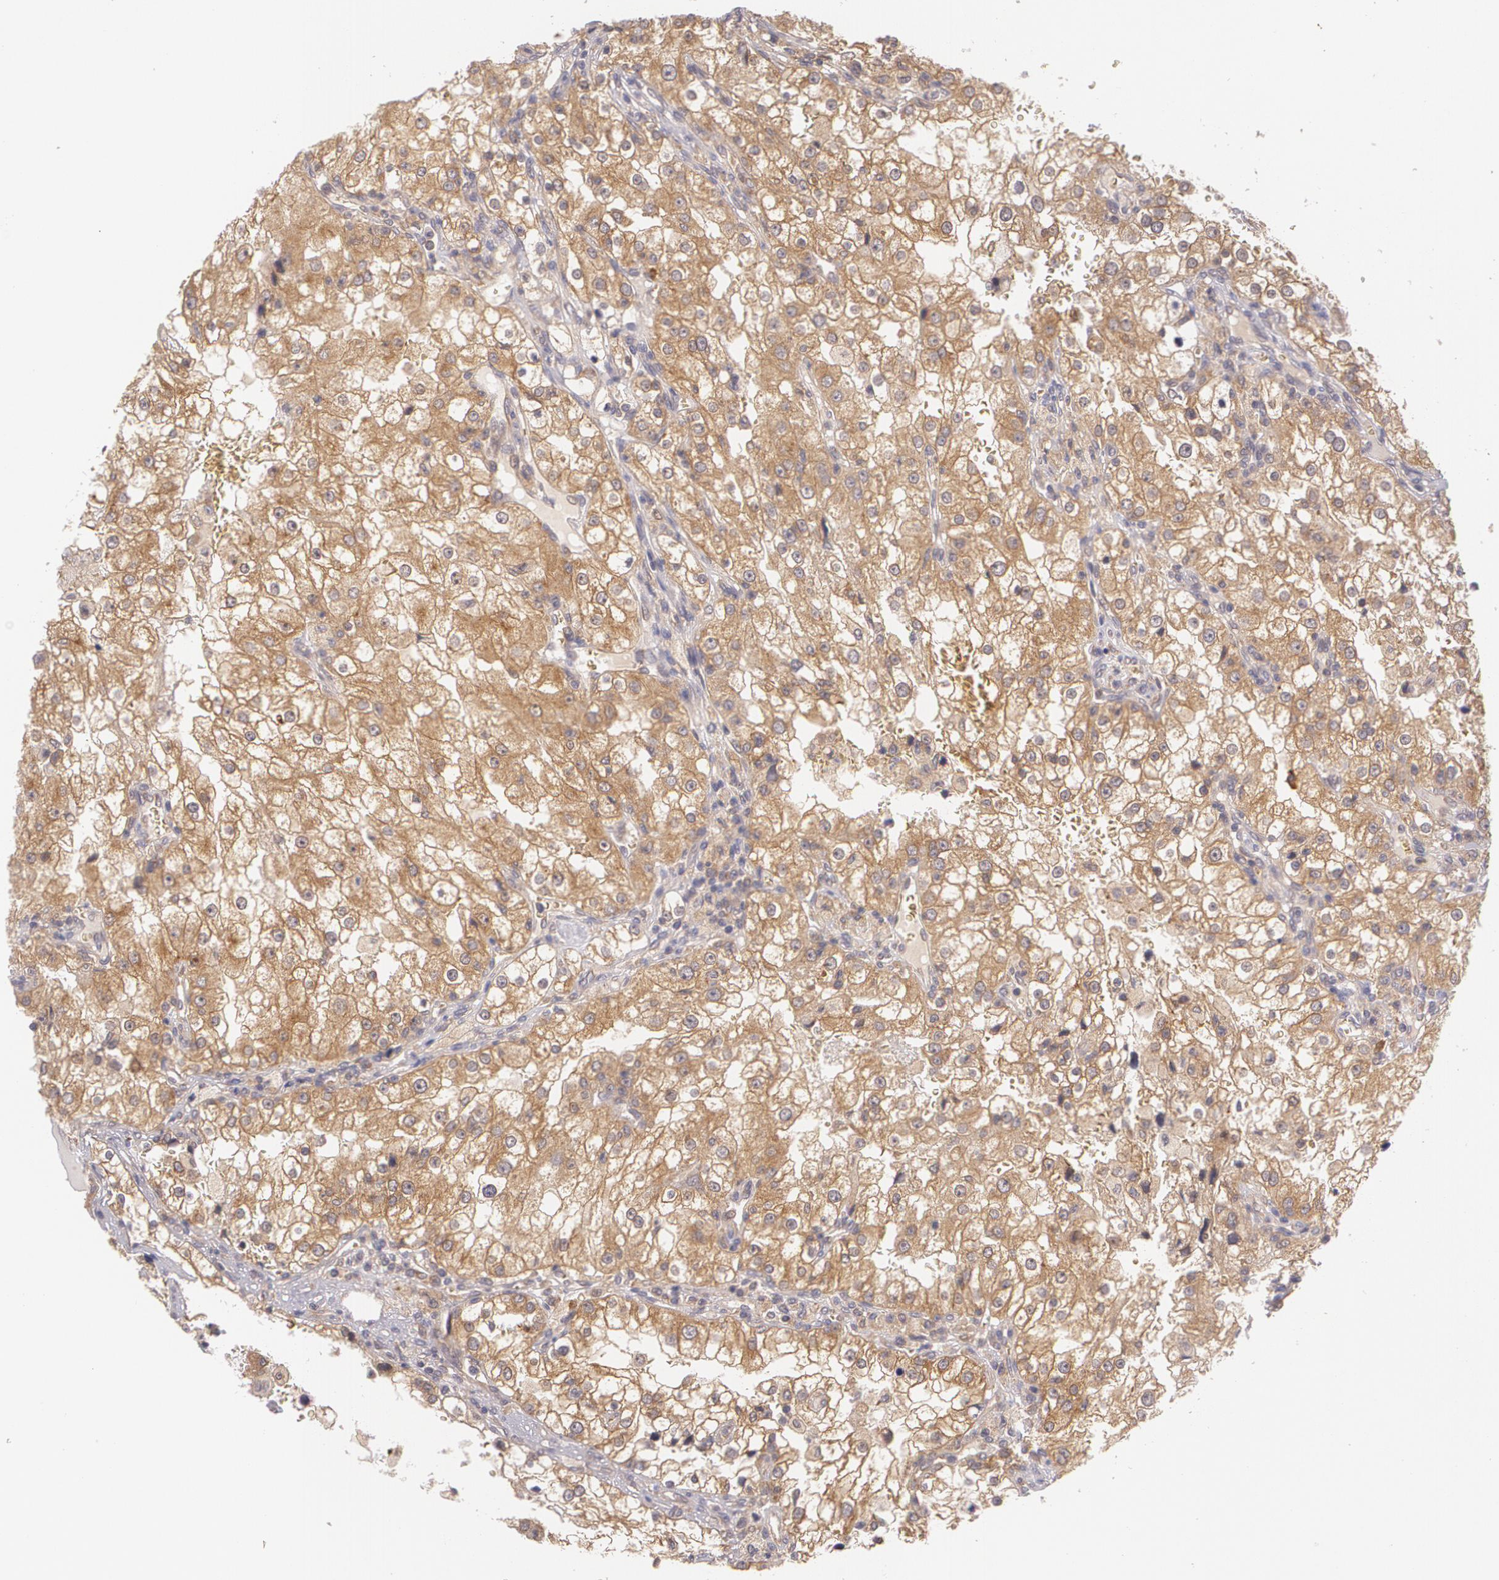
{"staining": {"intensity": "moderate", "quantity": ">75%", "location": "cytoplasmic/membranous"}, "tissue": "renal cancer", "cell_type": "Tumor cells", "image_type": "cancer", "snomed": [{"axis": "morphology", "description": "Adenocarcinoma, NOS"}, {"axis": "topography", "description": "Kidney"}], "caption": "High-power microscopy captured an IHC image of adenocarcinoma (renal), revealing moderate cytoplasmic/membranous expression in about >75% of tumor cells.", "gene": "CCL17", "patient": {"sex": "female", "age": 74}}